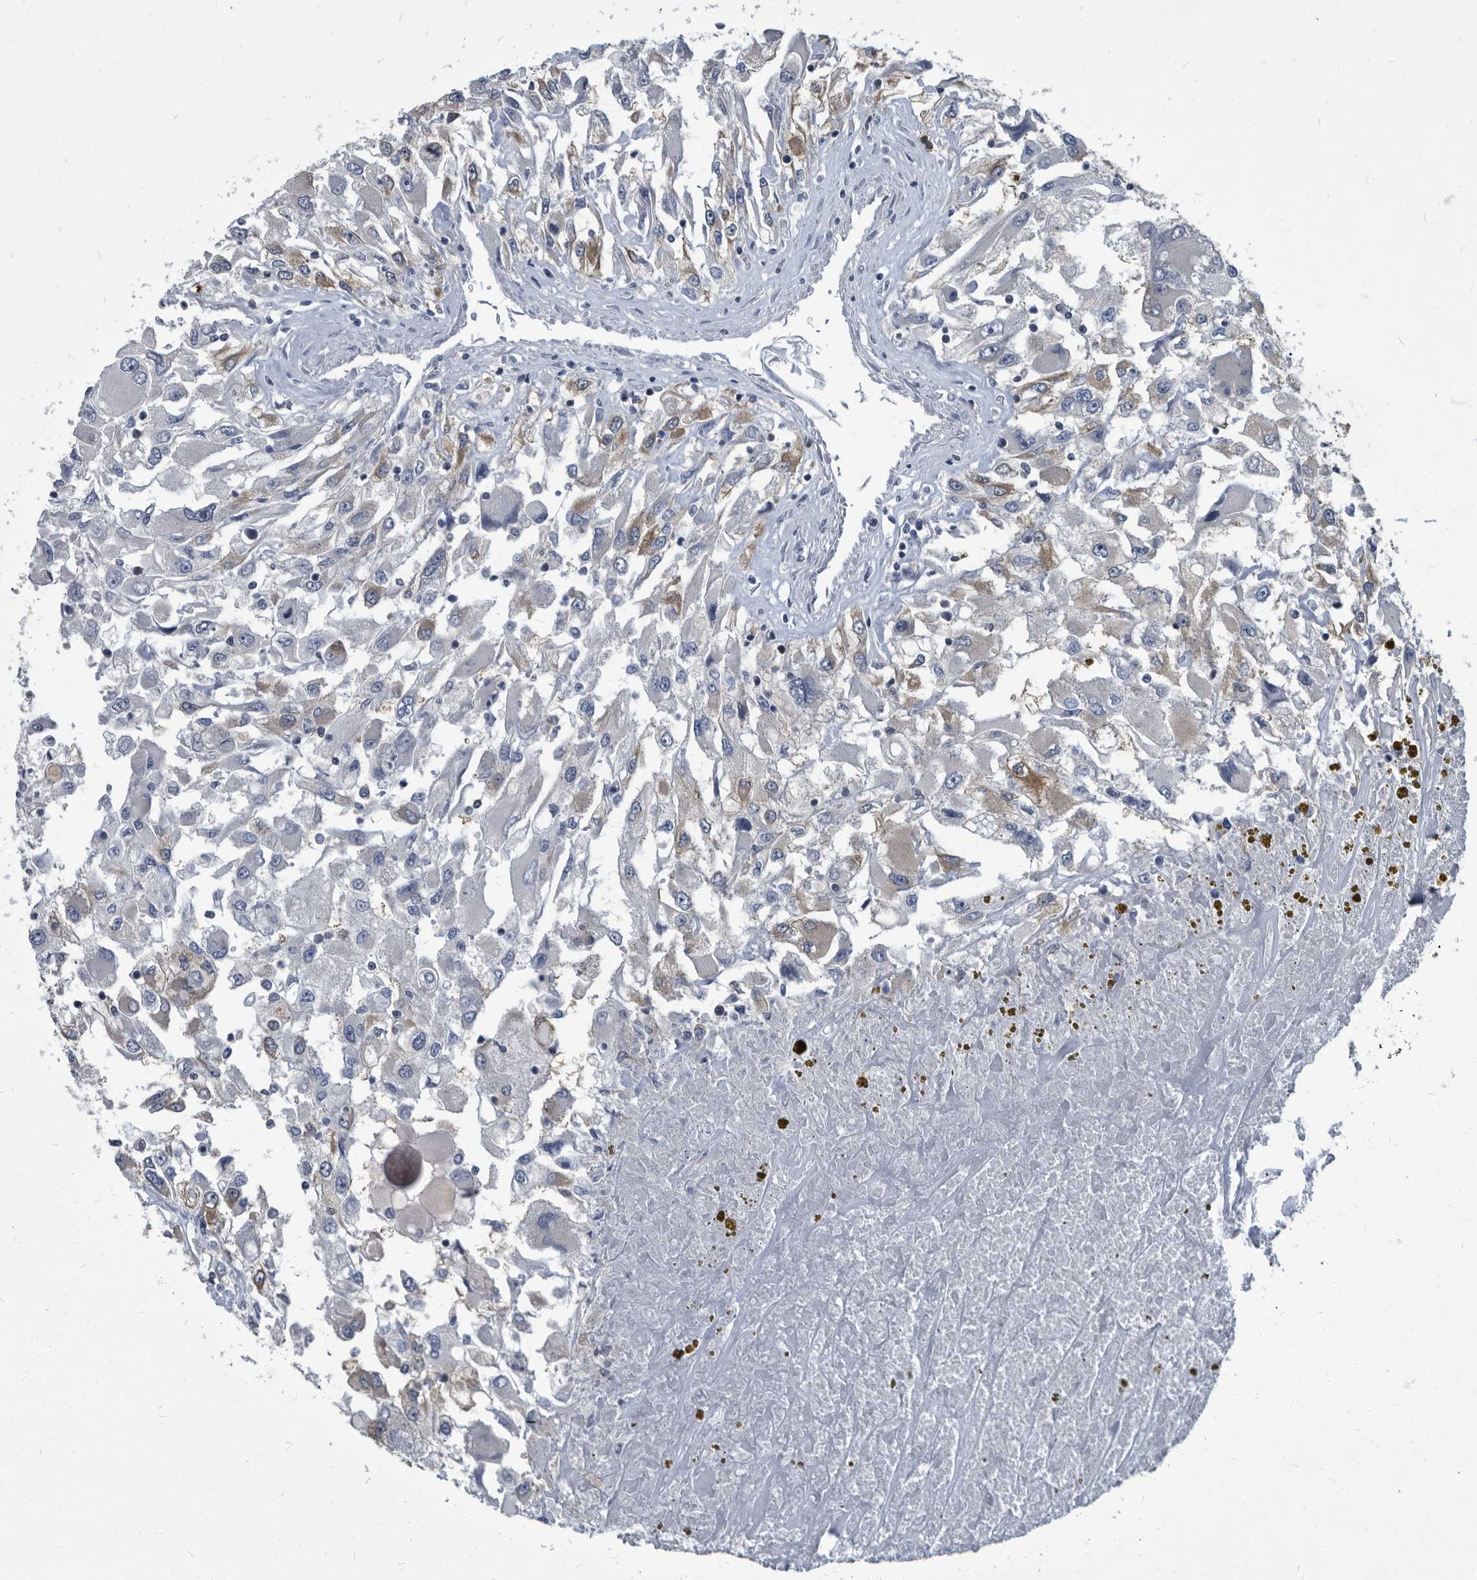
{"staining": {"intensity": "weak", "quantity": "<25%", "location": "cytoplasmic/membranous"}, "tissue": "renal cancer", "cell_type": "Tumor cells", "image_type": "cancer", "snomed": [{"axis": "morphology", "description": "Adenocarcinoma, NOS"}, {"axis": "topography", "description": "Kidney"}], "caption": "IHC histopathology image of neoplastic tissue: adenocarcinoma (renal) stained with DAB shows no significant protein staining in tumor cells.", "gene": "CDV3", "patient": {"sex": "female", "age": 52}}